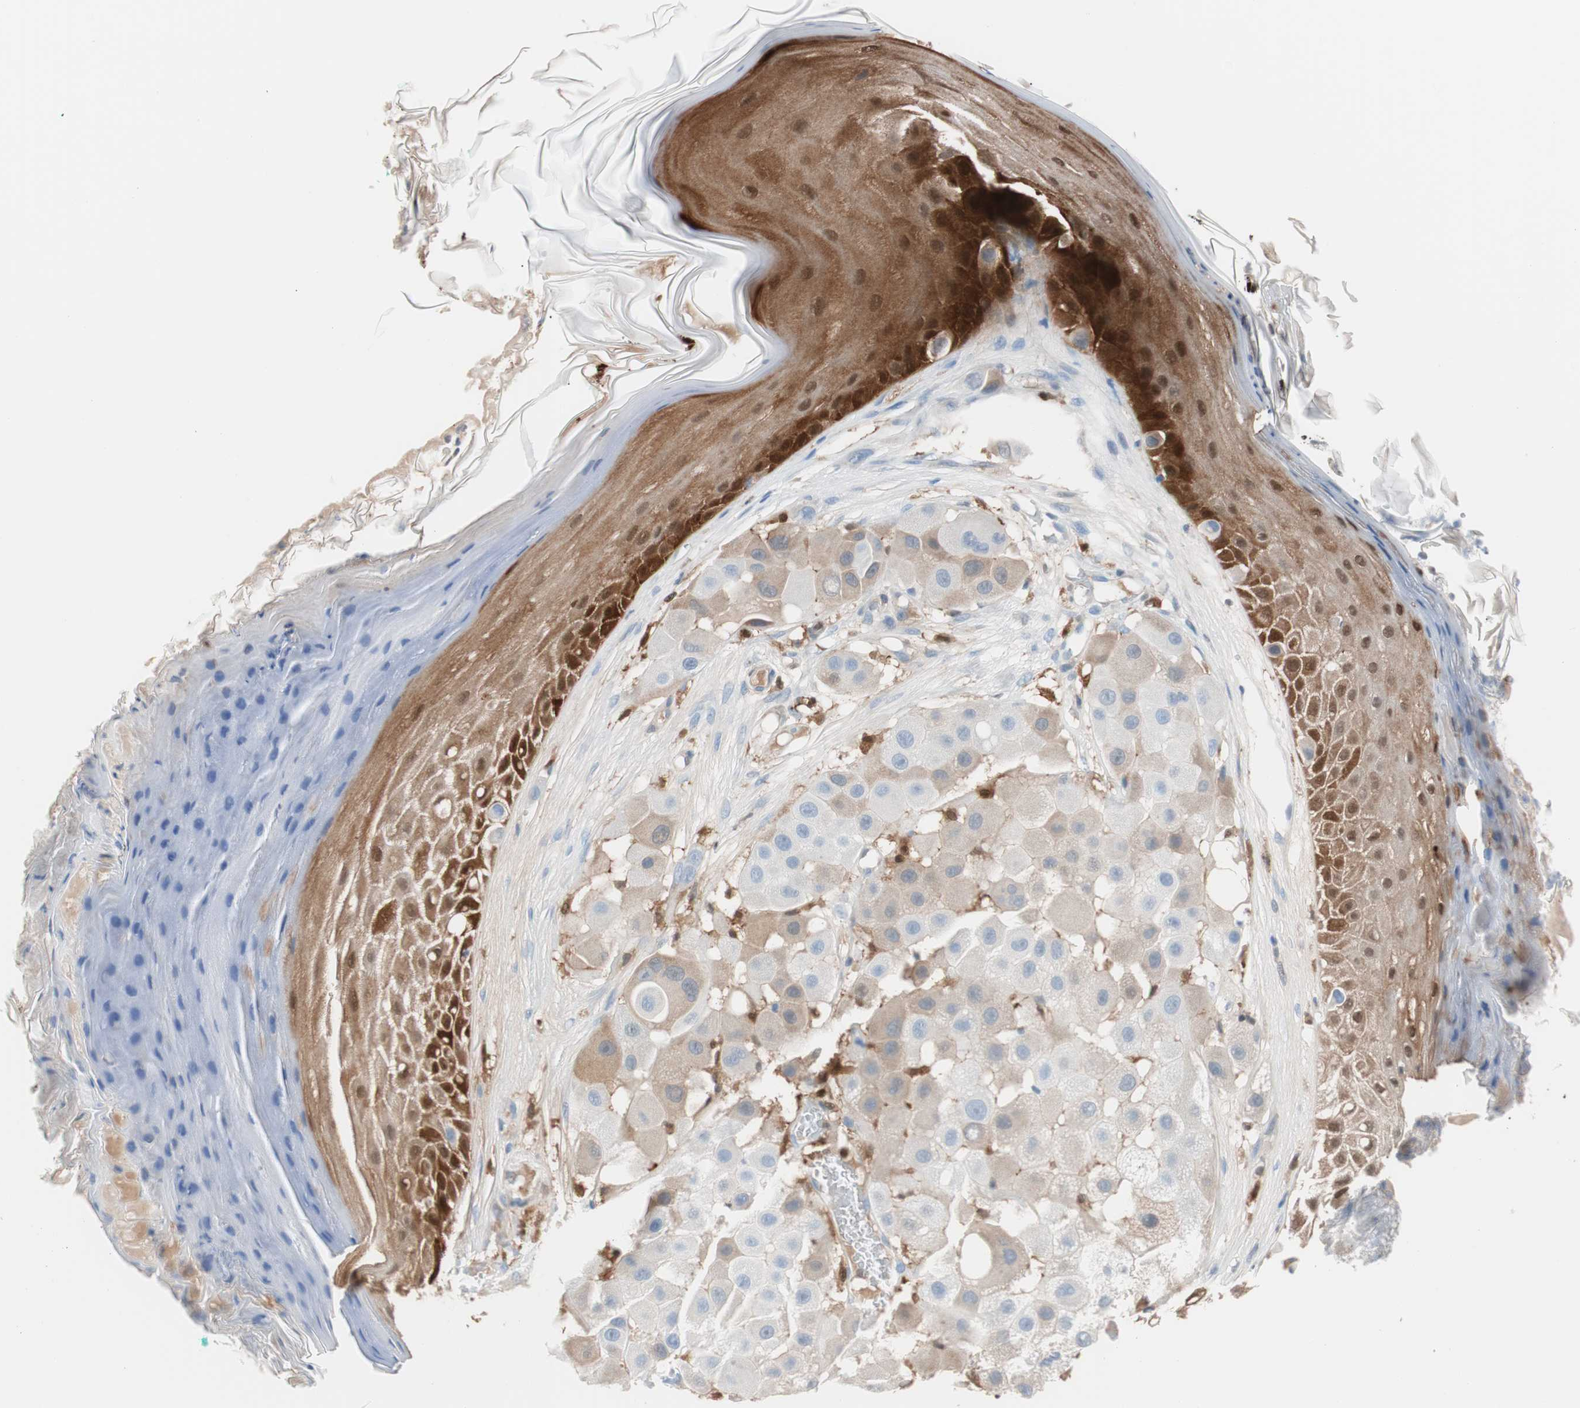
{"staining": {"intensity": "weak", "quantity": "<25%", "location": "cytoplasmic/membranous"}, "tissue": "melanoma", "cell_type": "Tumor cells", "image_type": "cancer", "snomed": [{"axis": "morphology", "description": "Malignant melanoma, NOS"}, {"axis": "topography", "description": "Skin"}], "caption": "Tumor cells are negative for protein expression in human malignant melanoma.", "gene": "IL18", "patient": {"sex": "female", "age": 81}}